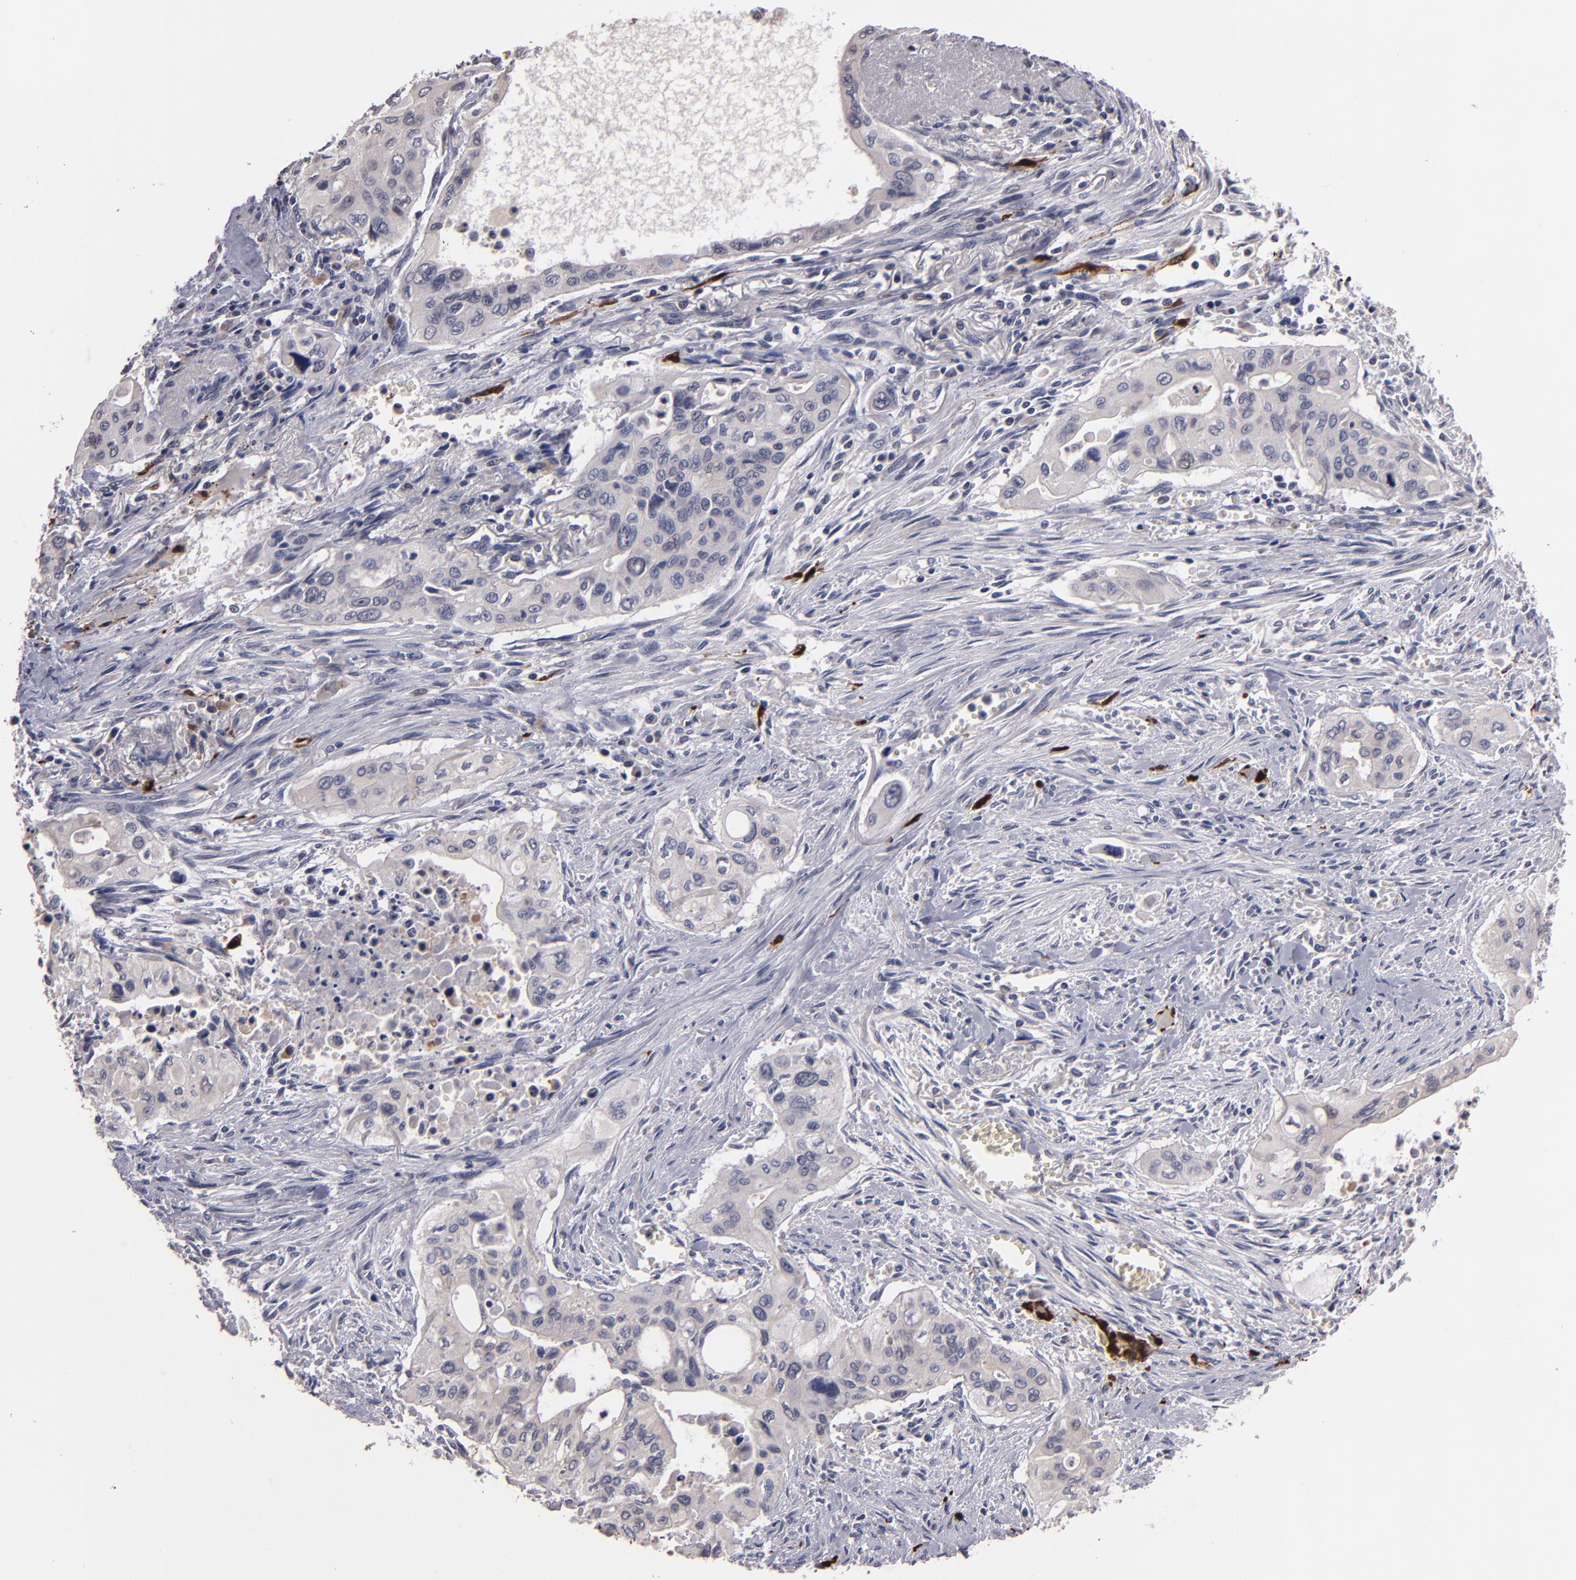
{"staining": {"intensity": "negative", "quantity": "none", "location": "none"}, "tissue": "pancreatic cancer", "cell_type": "Tumor cells", "image_type": "cancer", "snomed": [{"axis": "morphology", "description": "Adenocarcinoma, NOS"}, {"axis": "topography", "description": "Pancreas"}], "caption": "Pancreatic cancer (adenocarcinoma) stained for a protein using IHC reveals no expression tumor cells.", "gene": "S100A1", "patient": {"sex": "male", "age": 77}}